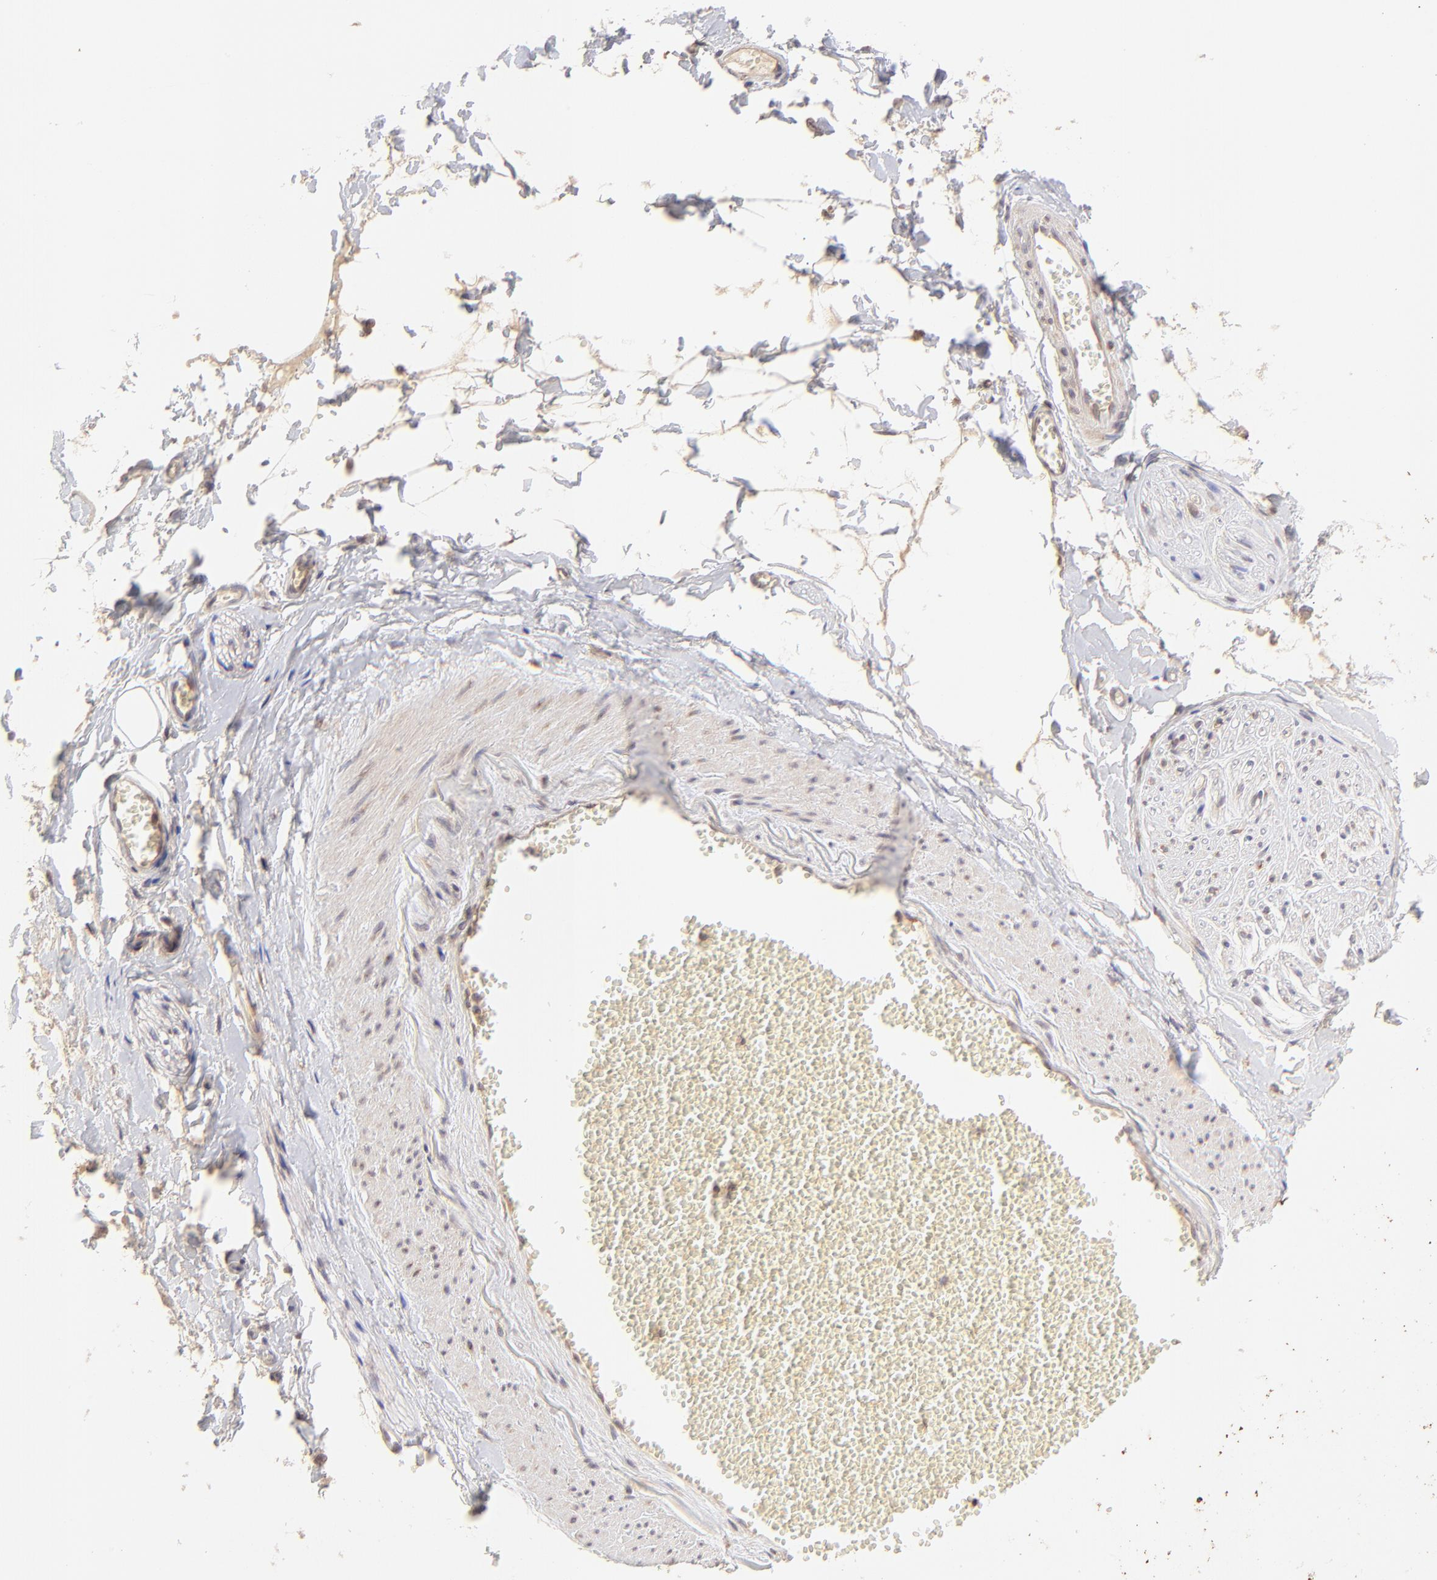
{"staining": {"intensity": "negative", "quantity": "none", "location": "none"}, "tissue": "adipose tissue", "cell_type": "Adipocytes", "image_type": "normal", "snomed": [{"axis": "morphology", "description": "Normal tissue, NOS"}, {"axis": "morphology", "description": "Inflammation, NOS"}, {"axis": "topography", "description": "Salivary gland"}, {"axis": "topography", "description": "Peripheral nerve tissue"}], "caption": "IHC histopathology image of unremarkable human adipose tissue stained for a protein (brown), which displays no expression in adipocytes.", "gene": "TNRC6B", "patient": {"sex": "female", "age": 75}}